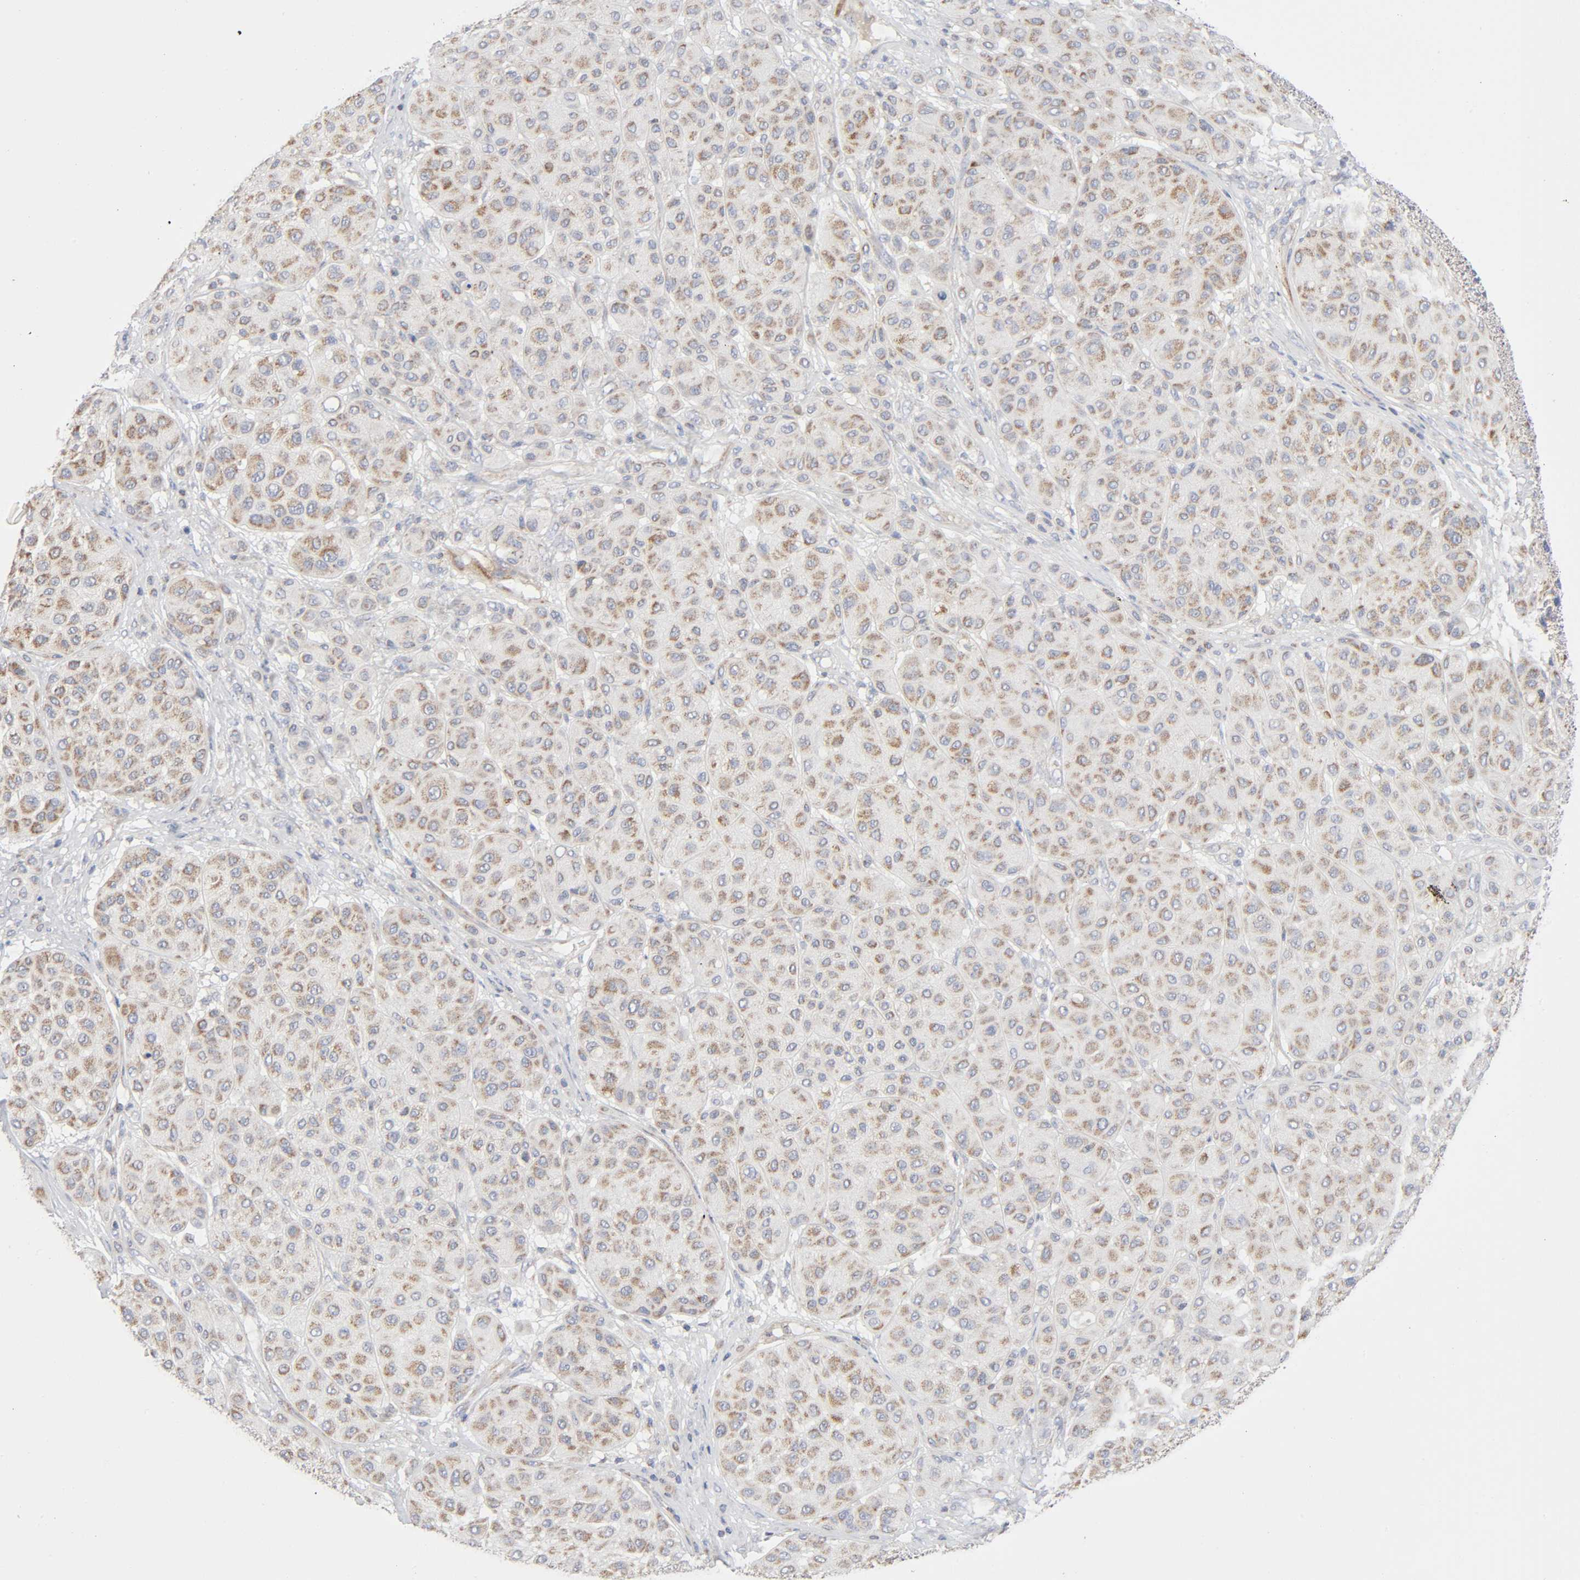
{"staining": {"intensity": "moderate", "quantity": ">75%", "location": "cytoplasmic/membranous"}, "tissue": "melanoma", "cell_type": "Tumor cells", "image_type": "cancer", "snomed": [{"axis": "morphology", "description": "Normal tissue, NOS"}, {"axis": "morphology", "description": "Malignant melanoma, Metastatic site"}, {"axis": "topography", "description": "Skin"}], "caption": "The histopathology image reveals a brown stain indicating the presence of a protein in the cytoplasmic/membranous of tumor cells in melanoma.", "gene": "SYT16", "patient": {"sex": "male", "age": 41}}